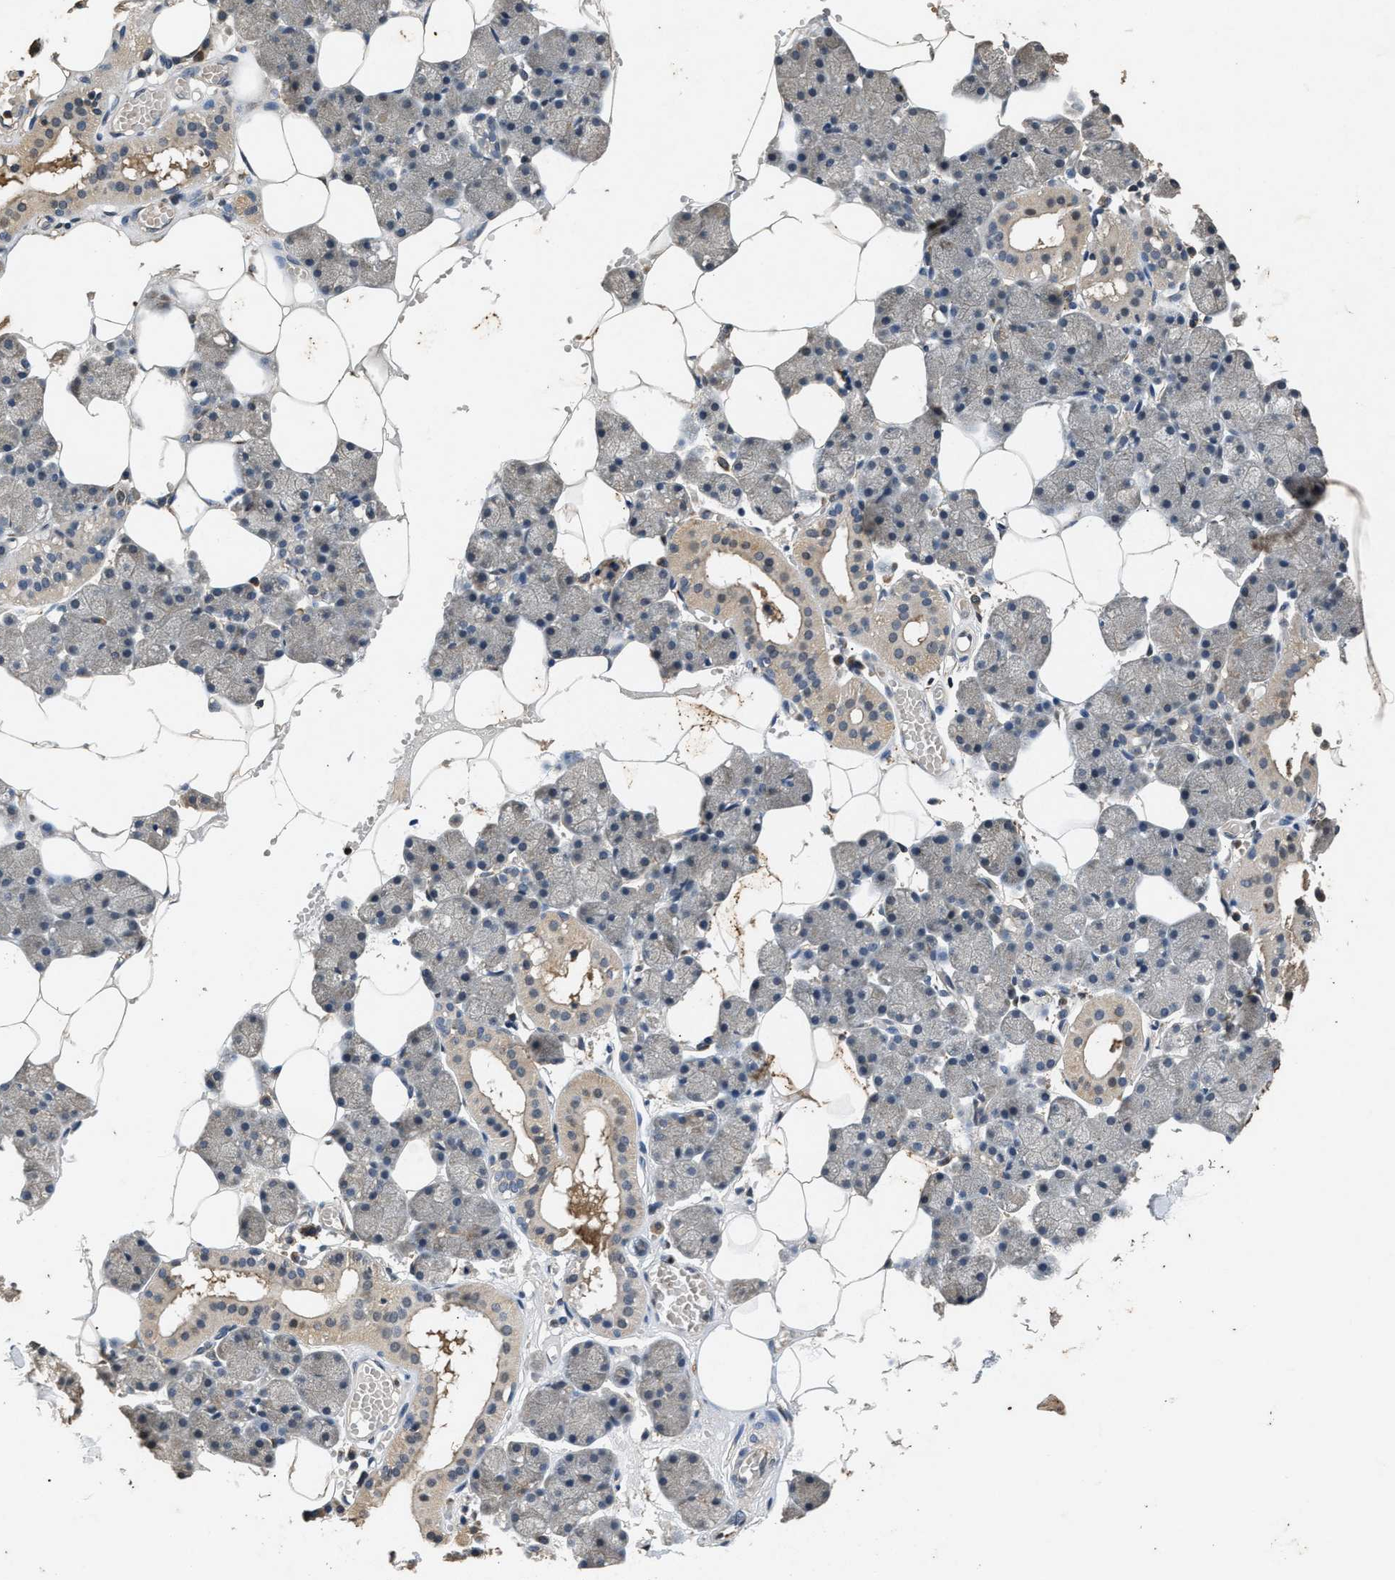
{"staining": {"intensity": "weak", "quantity": "<25%", "location": "cytoplasmic/membranous"}, "tissue": "salivary gland", "cell_type": "Glandular cells", "image_type": "normal", "snomed": [{"axis": "morphology", "description": "Normal tissue, NOS"}, {"axis": "topography", "description": "Salivary gland"}], "caption": "This image is of benign salivary gland stained with immunohistochemistry to label a protein in brown with the nuclei are counter-stained blue. There is no positivity in glandular cells. (Brightfield microscopy of DAB immunohistochemistry at high magnification).", "gene": "CHUK", "patient": {"sex": "male", "age": 62}}